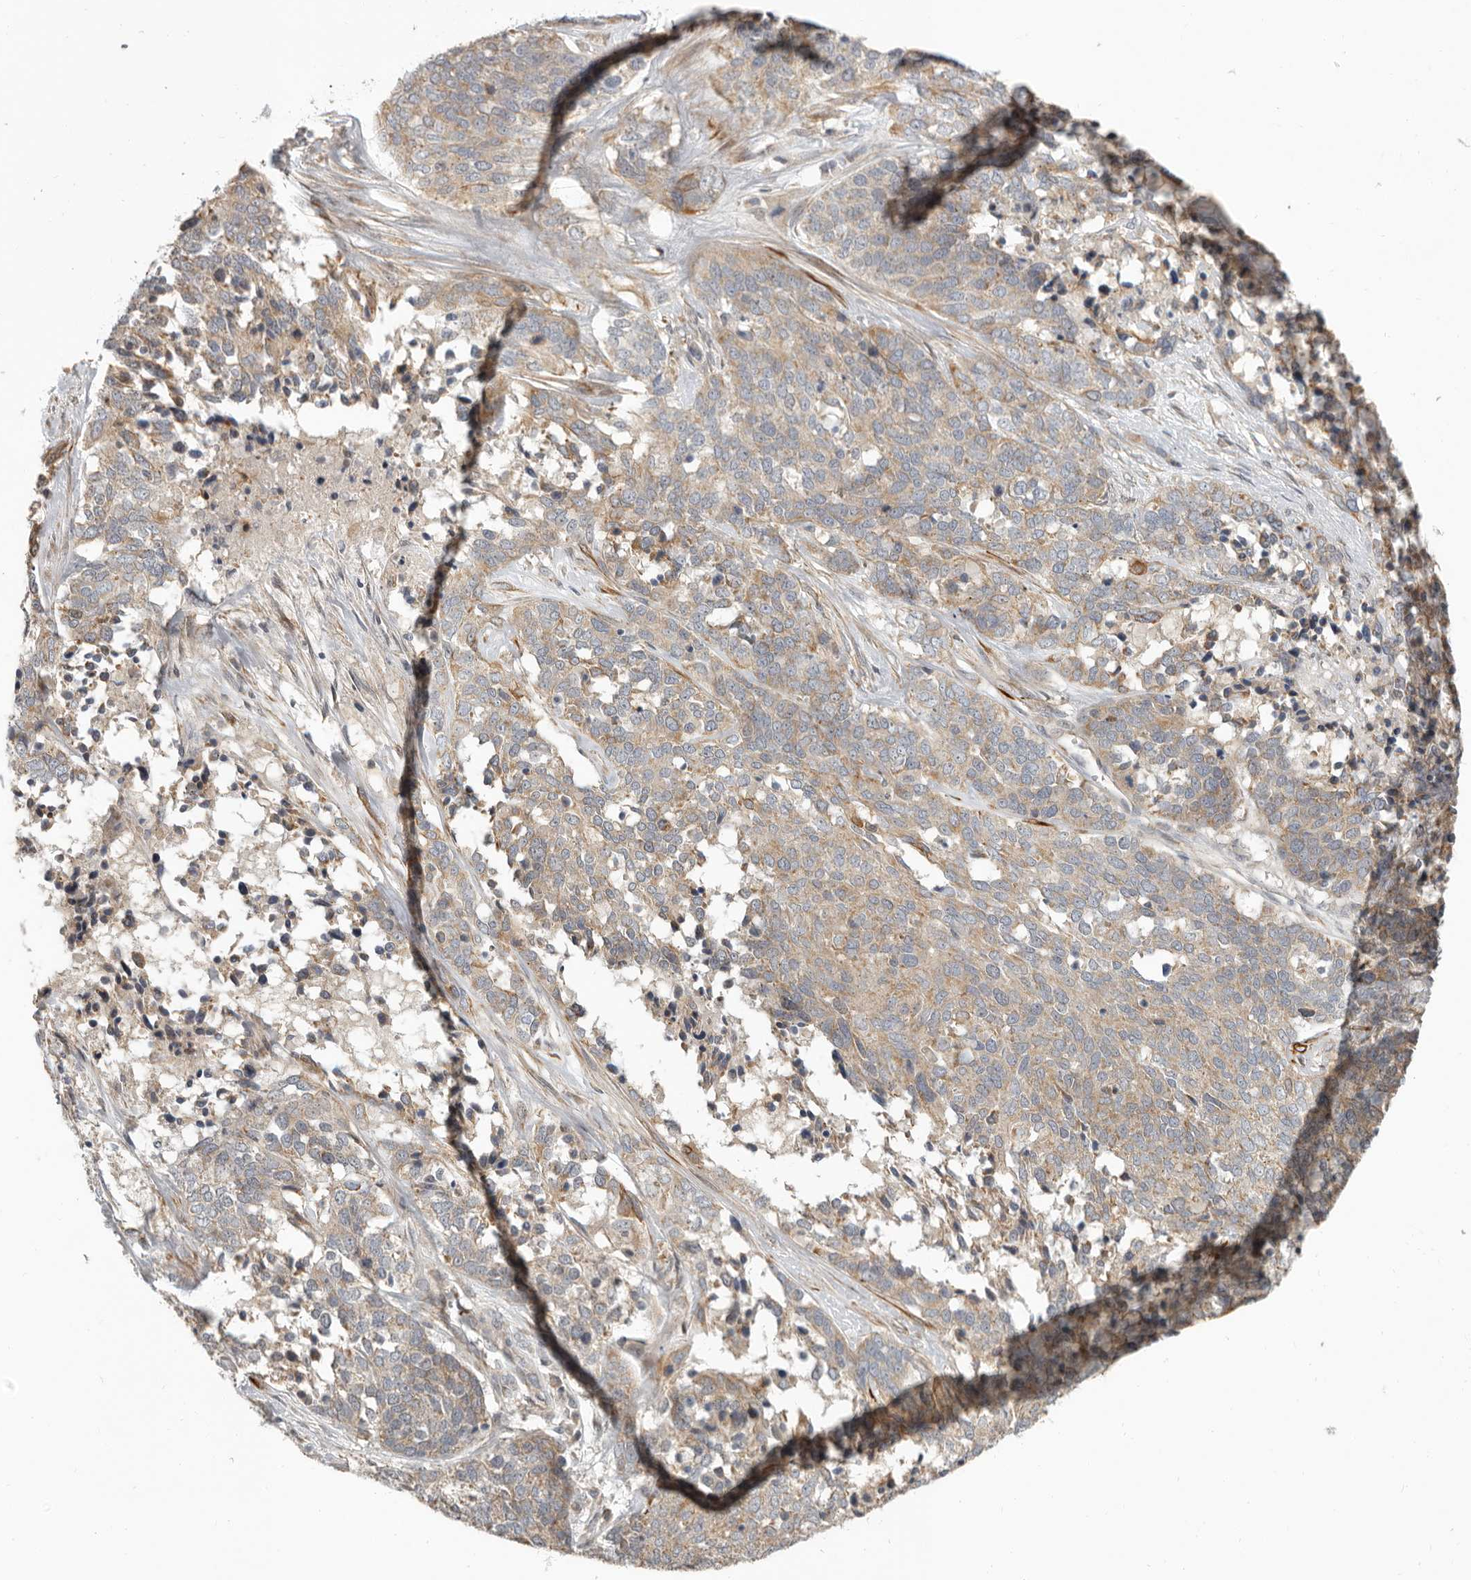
{"staining": {"intensity": "moderate", "quantity": "<25%", "location": "cytoplasmic/membranous"}, "tissue": "ovarian cancer", "cell_type": "Tumor cells", "image_type": "cancer", "snomed": [{"axis": "morphology", "description": "Cystadenocarcinoma, serous, NOS"}, {"axis": "topography", "description": "Ovary"}], "caption": "A photomicrograph of human serous cystadenocarcinoma (ovarian) stained for a protein displays moderate cytoplasmic/membranous brown staining in tumor cells.", "gene": "UNK", "patient": {"sex": "female", "age": 44}}